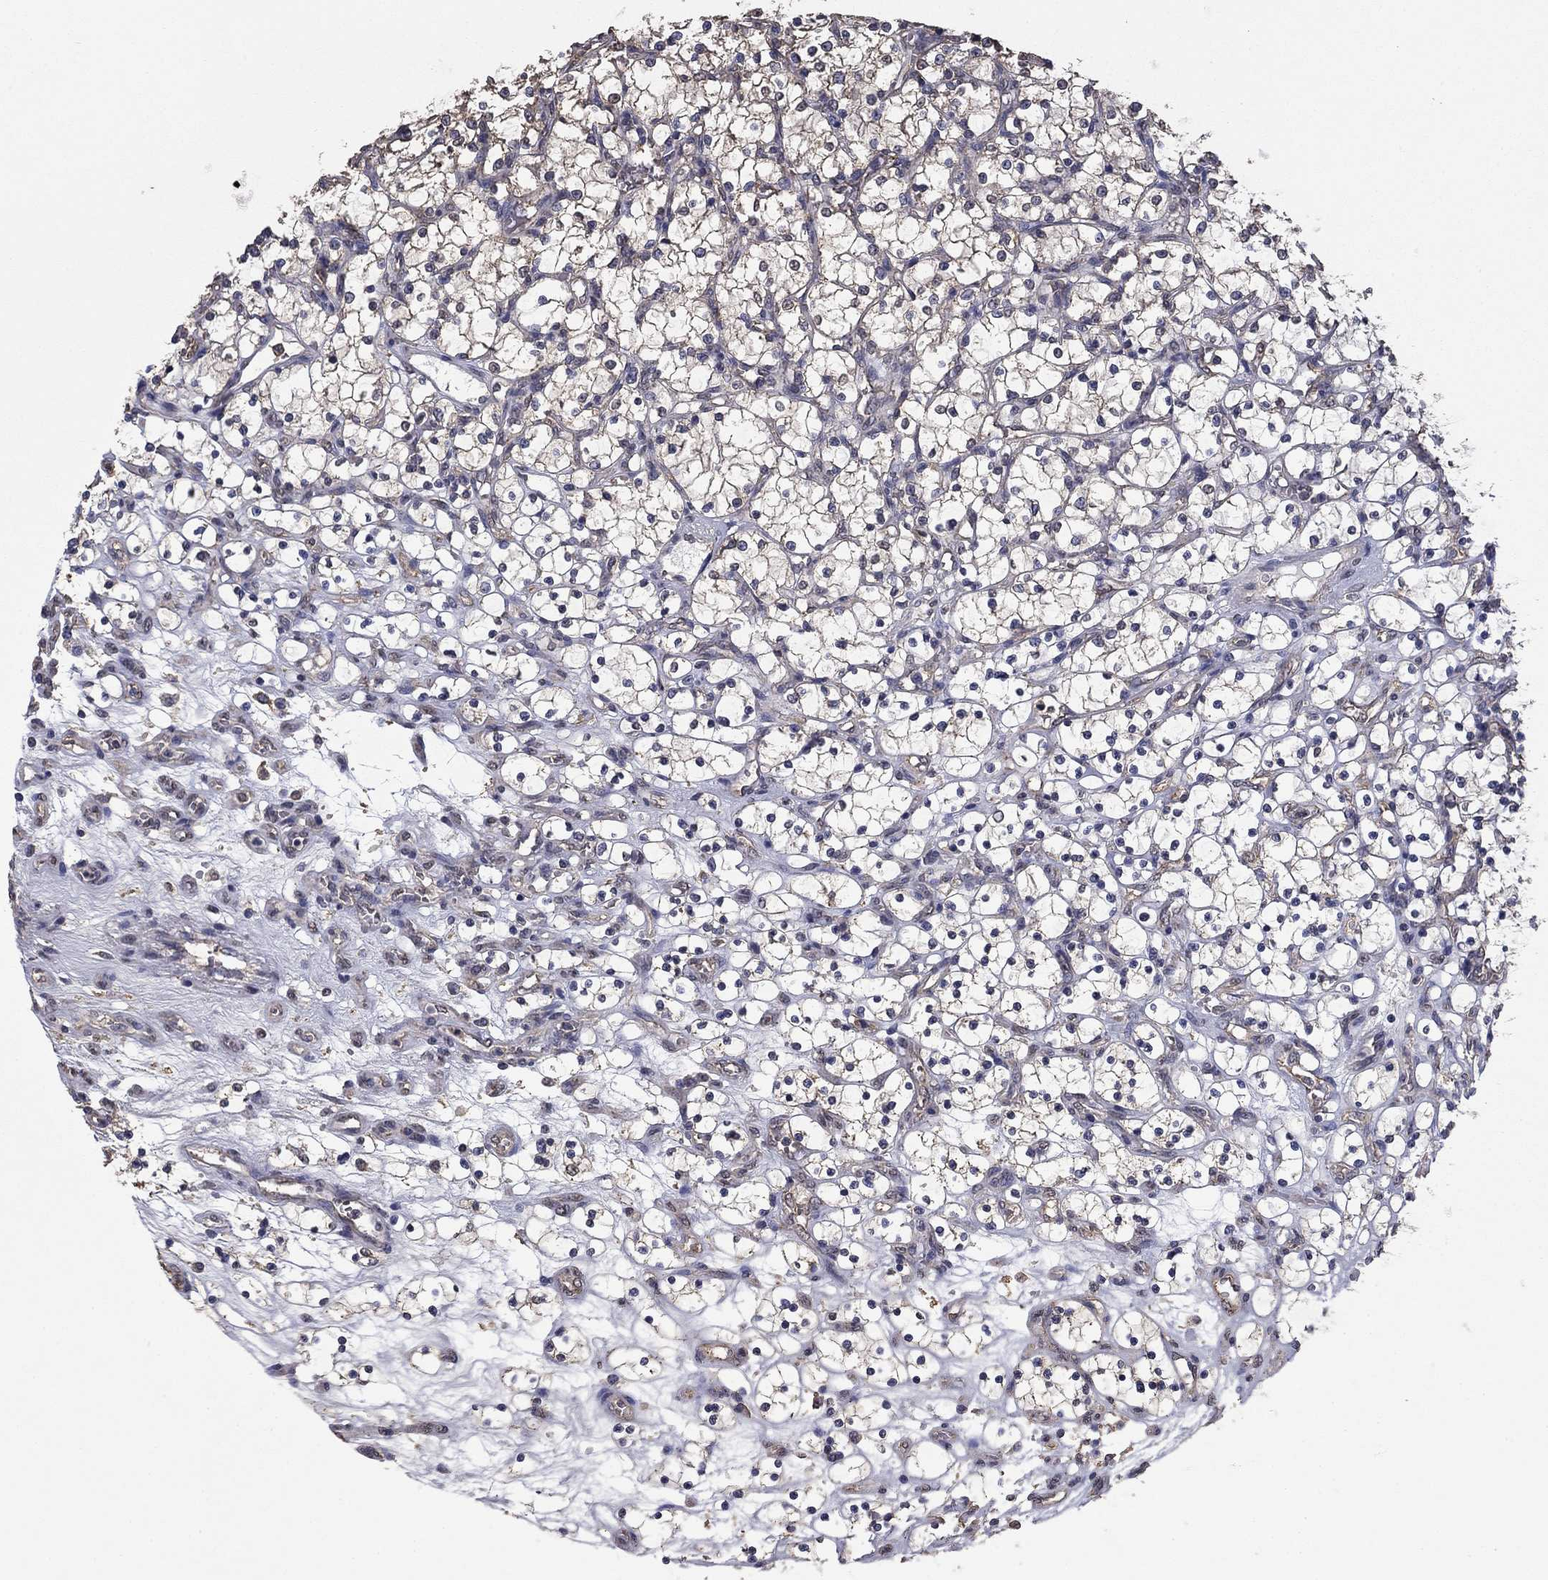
{"staining": {"intensity": "weak", "quantity": "<25%", "location": "cytoplasmic/membranous"}, "tissue": "renal cancer", "cell_type": "Tumor cells", "image_type": "cancer", "snomed": [{"axis": "morphology", "description": "Adenocarcinoma, NOS"}, {"axis": "topography", "description": "Kidney"}], "caption": "Tumor cells show no significant protein staining in renal cancer (adenocarcinoma).", "gene": "MFAP3L", "patient": {"sex": "female", "age": 69}}